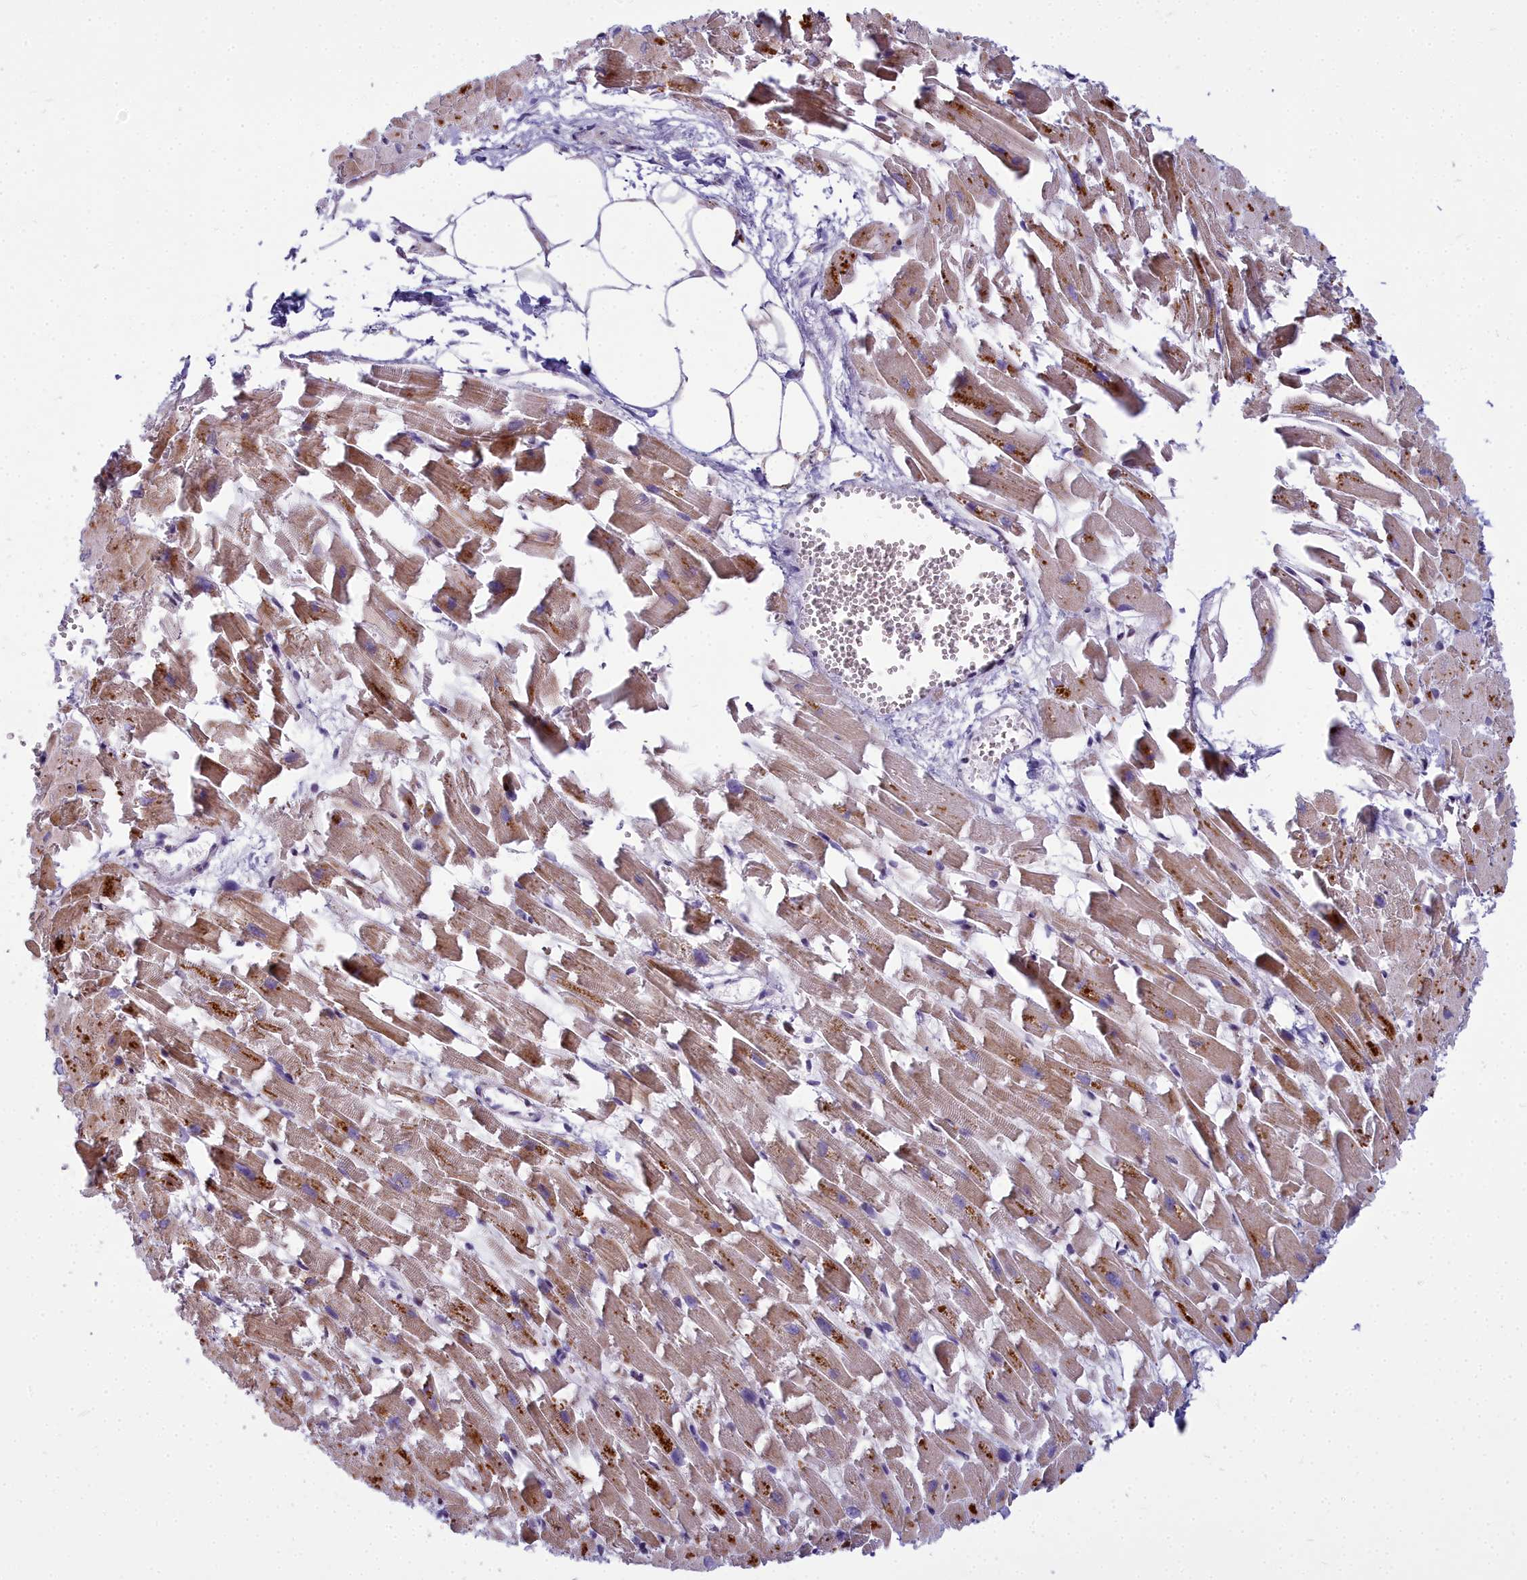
{"staining": {"intensity": "moderate", "quantity": ">75%", "location": "cytoplasmic/membranous"}, "tissue": "heart muscle", "cell_type": "Cardiomyocytes", "image_type": "normal", "snomed": [{"axis": "morphology", "description": "Normal tissue, NOS"}, {"axis": "topography", "description": "Heart"}], "caption": "Cardiomyocytes show medium levels of moderate cytoplasmic/membranous positivity in about >75% of cells in benign heart muscle. (brown staining indicates protein expression, while blue staining denotes nuclei).", "gene": "WDPCP", "patient": {"sex": "female", "age": 64}}